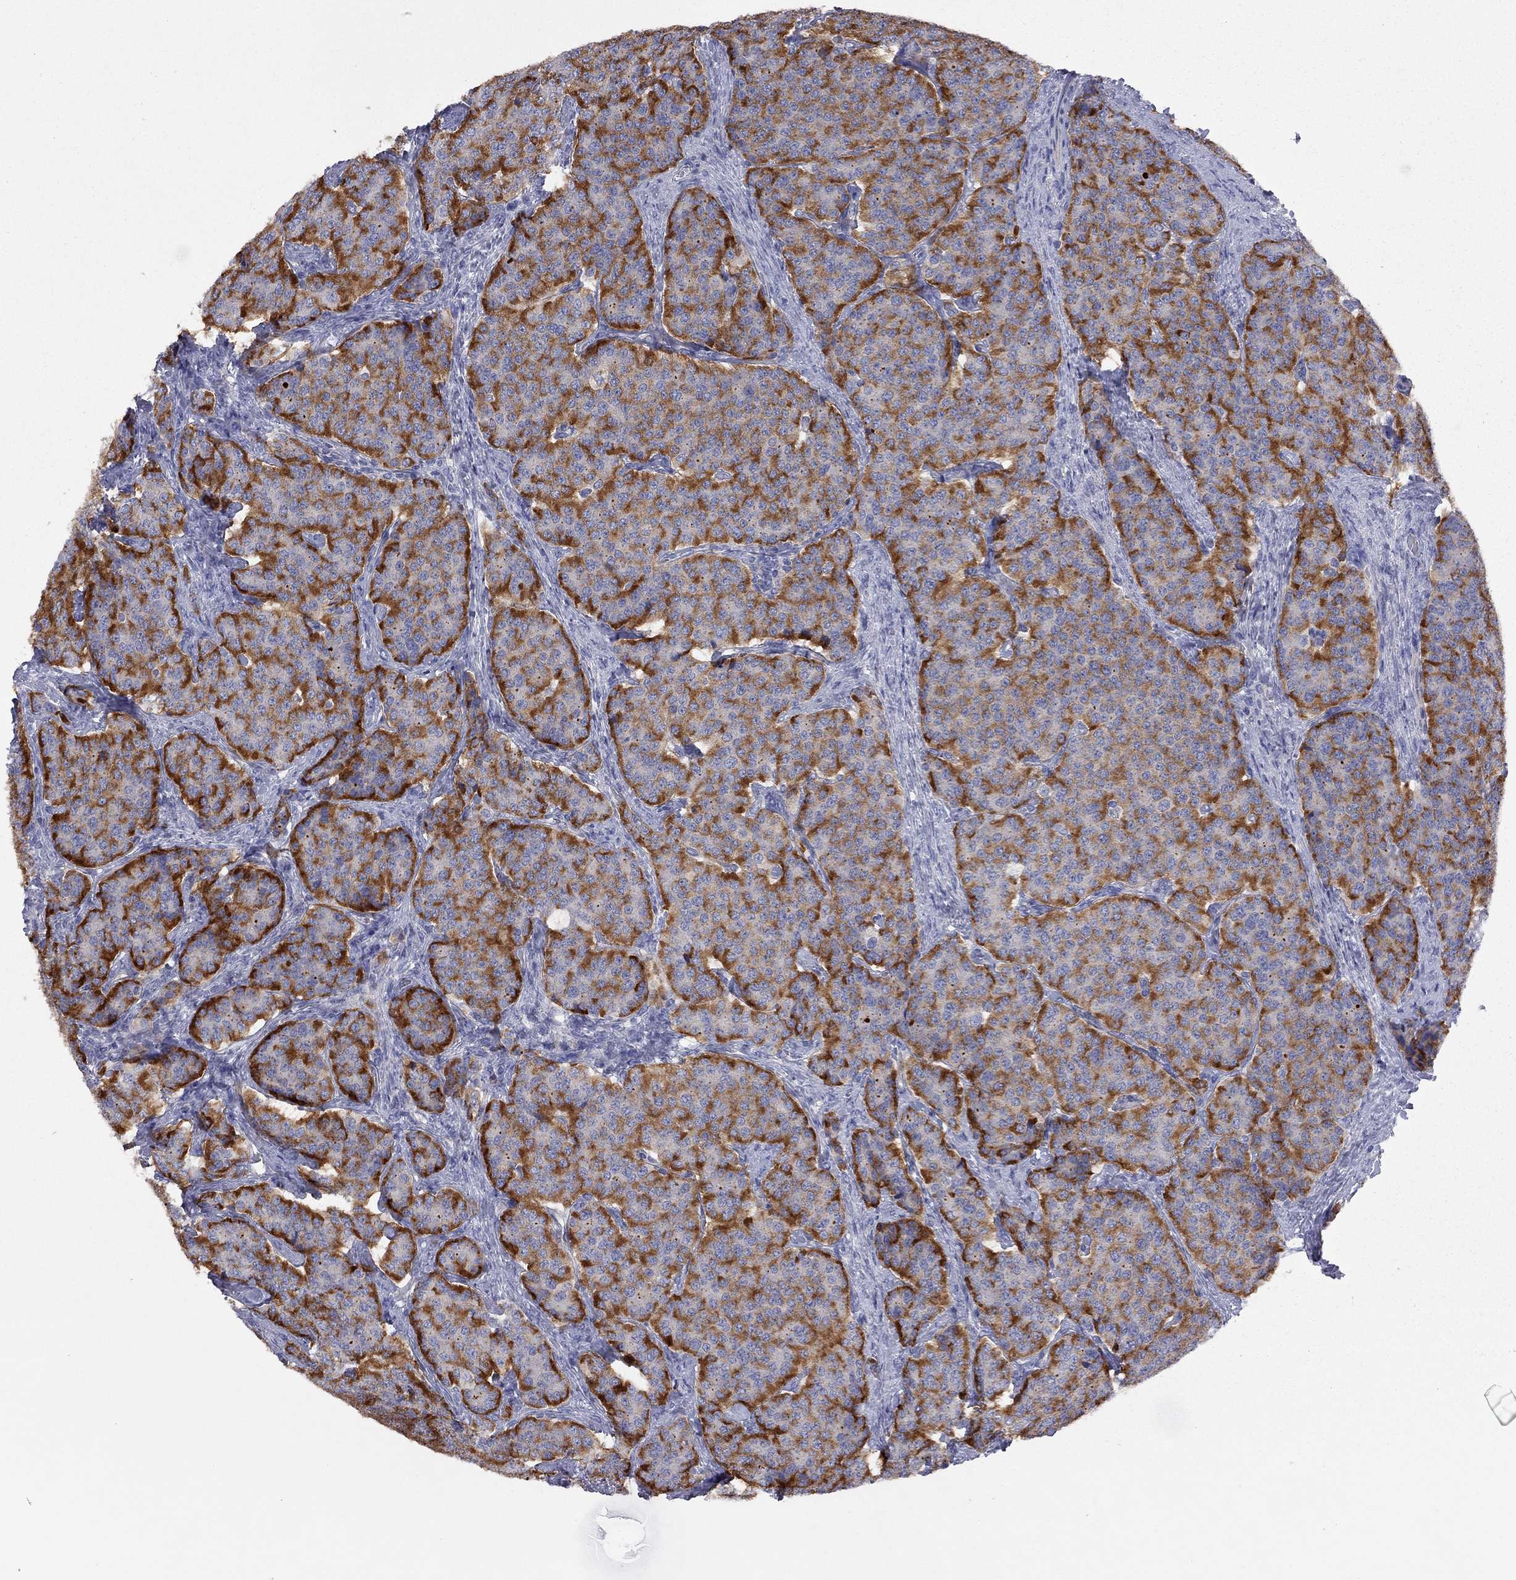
{"staining": {"intensity": "strong", "quantity": "25%-75%", "location": "cytoplasmic/membranous"}, "tissue": "carcinoid", "cell_type": "Tumor cells", "image_type": "cancer", "snomed": [{"axis": "morphology", "description": "Carcinoid, malignant, NOS"}, {"axis": "topography", "description": "Small intestine"}], "caption": "IHC staining of carcinoid, which demonstrates high levels of strong cytoplasmic/membranous staining in about 25%-75% of tumor cells indicating strong cytoplasmic/membranous protein expression. The staining was performed using DAB (brown) for protein detection and nuclei were counterstained in hematoxylin (blue).", "gene": "KCNB1", "patient": {"sex": "female", "age": 58}}